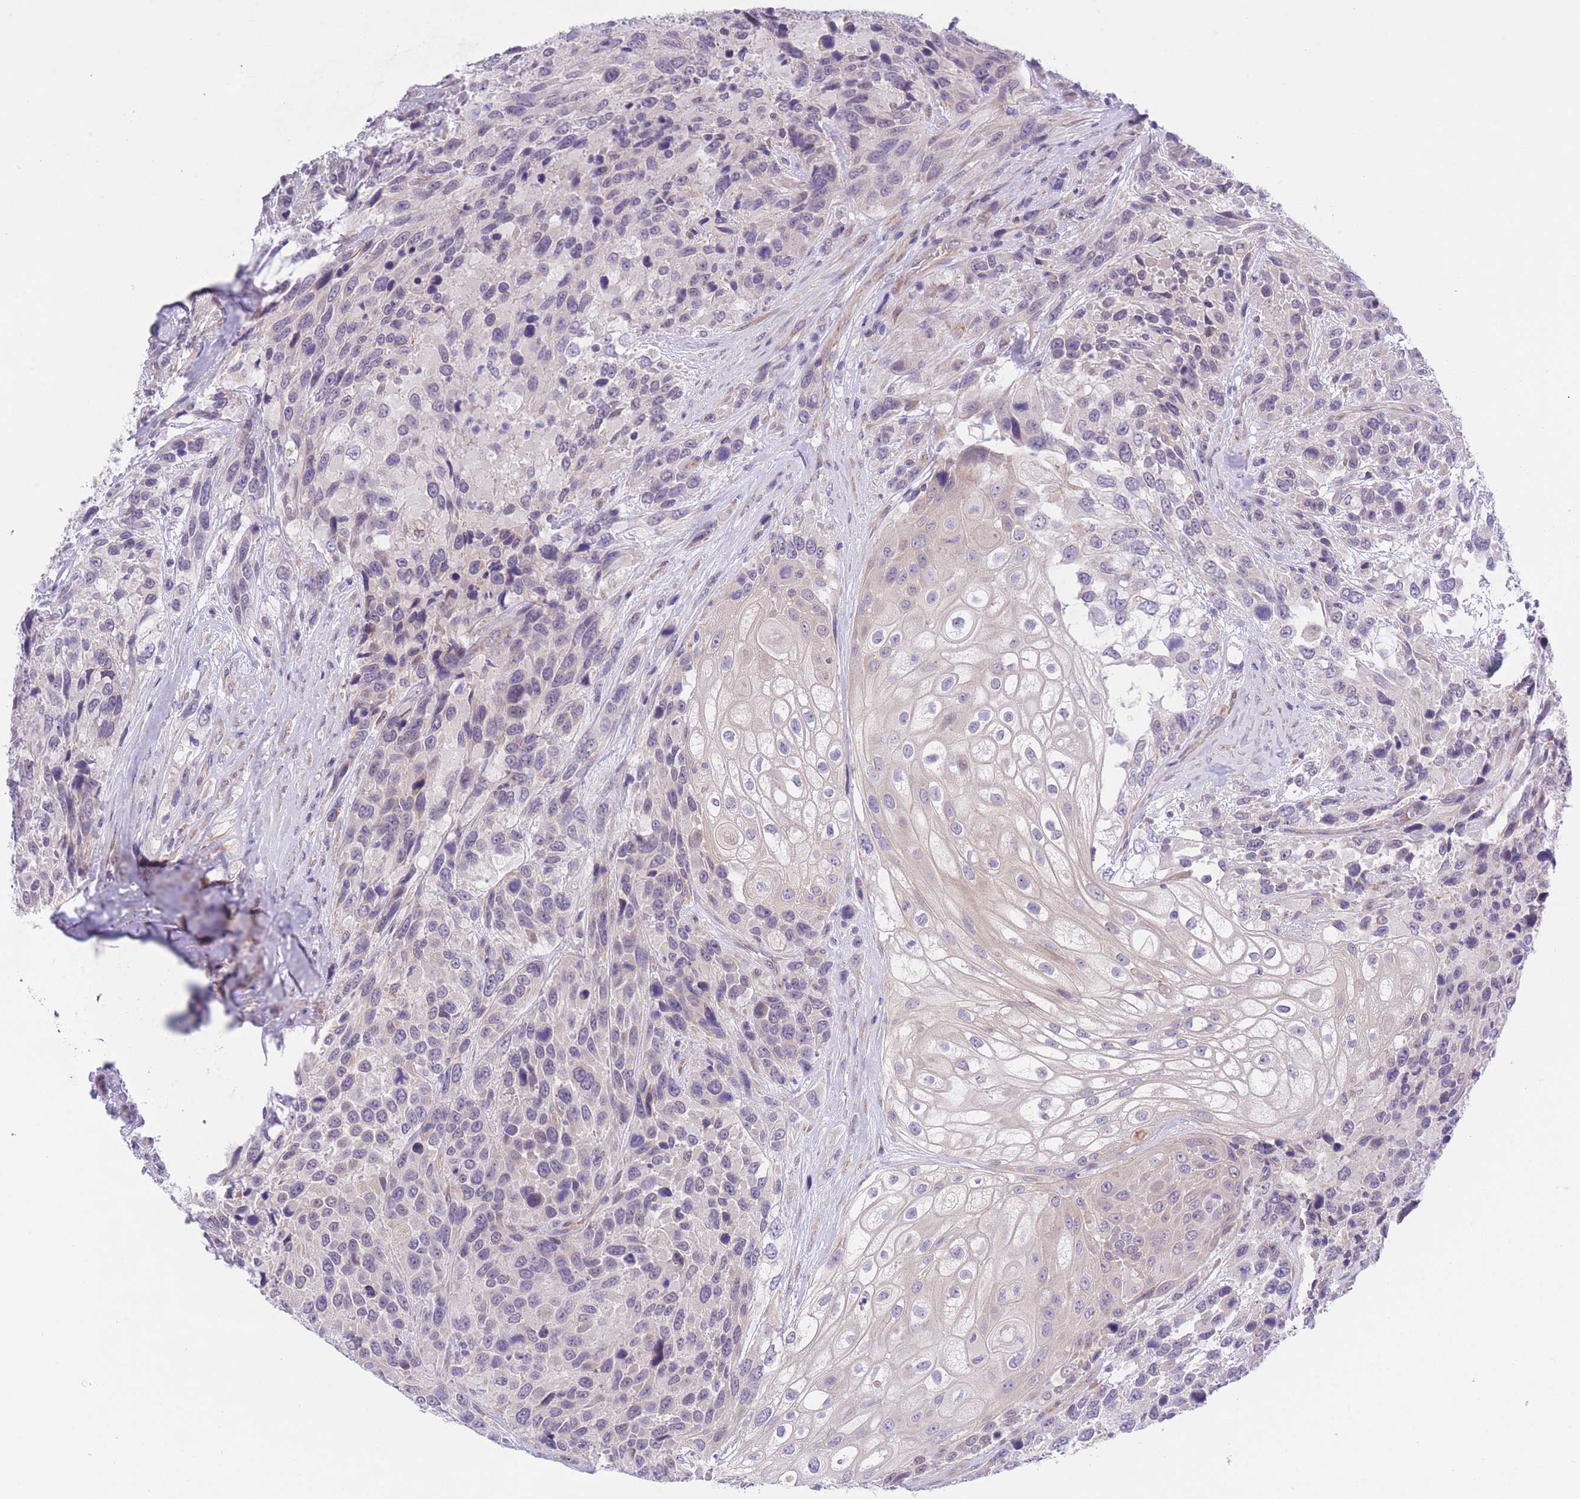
{"staining": {"intensity": "negative", "quantity": "none", "location": "none"}, "tissue": "urothelial cancer", "cell_type": "Tumor cells", "image_type": "cancer", "snomed": [{"axis": "morphology", "description": "Urothelial carcinoma, High grade"}, {"axis": "topography", "description": "Urinary bladder"}], "caption": "Protein analysis of high-grade urothelial carcinoma demonstrates no significant staining in tumor cells.", "gene": "WWOX", "patient": {"sex": "female", "age": 70}}